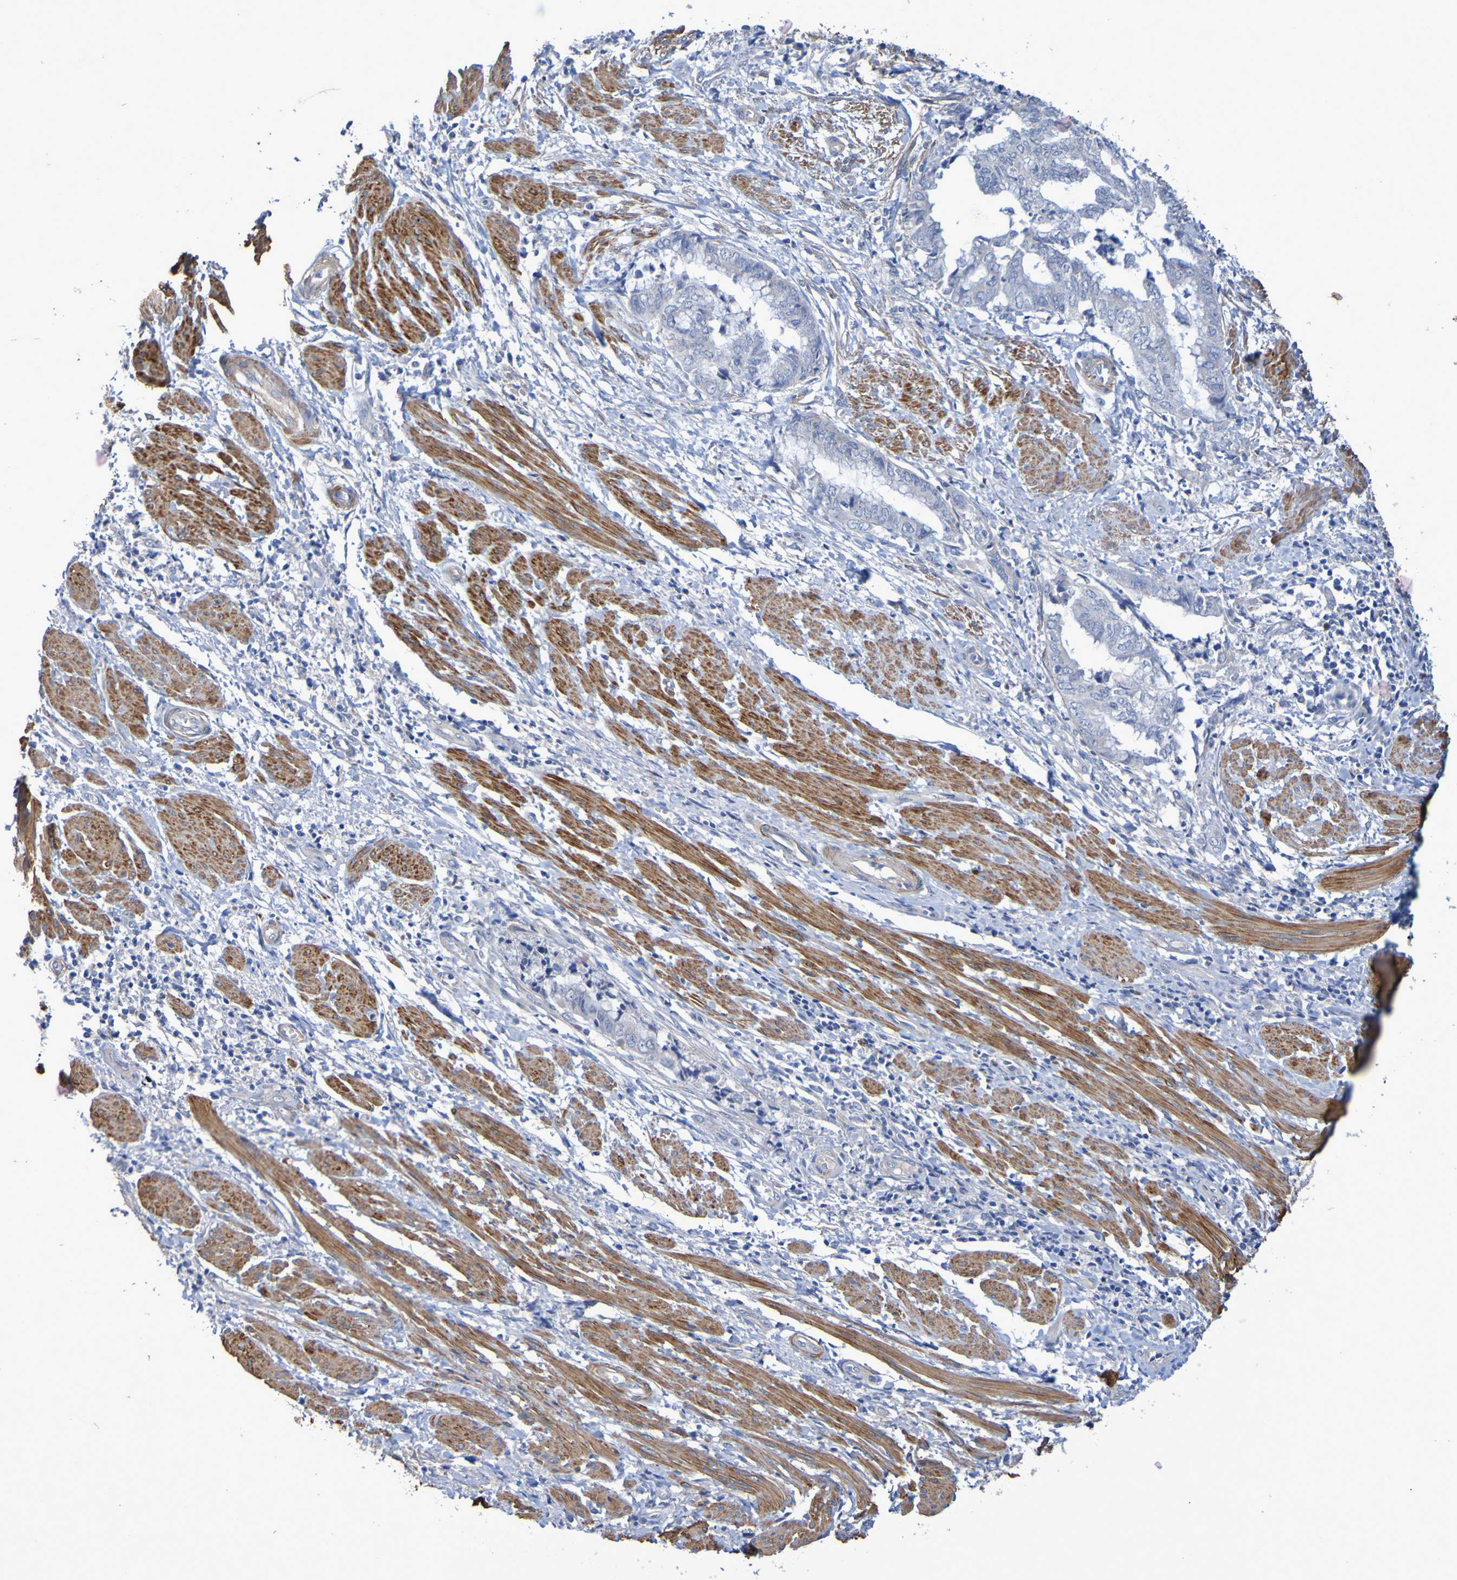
{"staining": {"intensity": "negative", "quantity": "none", "location": "none"}, "tissue": "endometrial cancer", "cell_type": "Tumor cells", "image_type": "cancer", "snomed": [{"axis": "morphology", "description": "Necrosis, NOS"}, {"axis": "morphology", "description": "Adenocarcinoma, NOS"}, {"axis": "topography", "description": "Endometrium"}], "caption": "Immunohistochemistry of human adenocarcinoma (endometrial) demonstrates no positivity in tumor cells.", "gene": "SRPRB", "patient": {"sex": "female", "age": 79}}